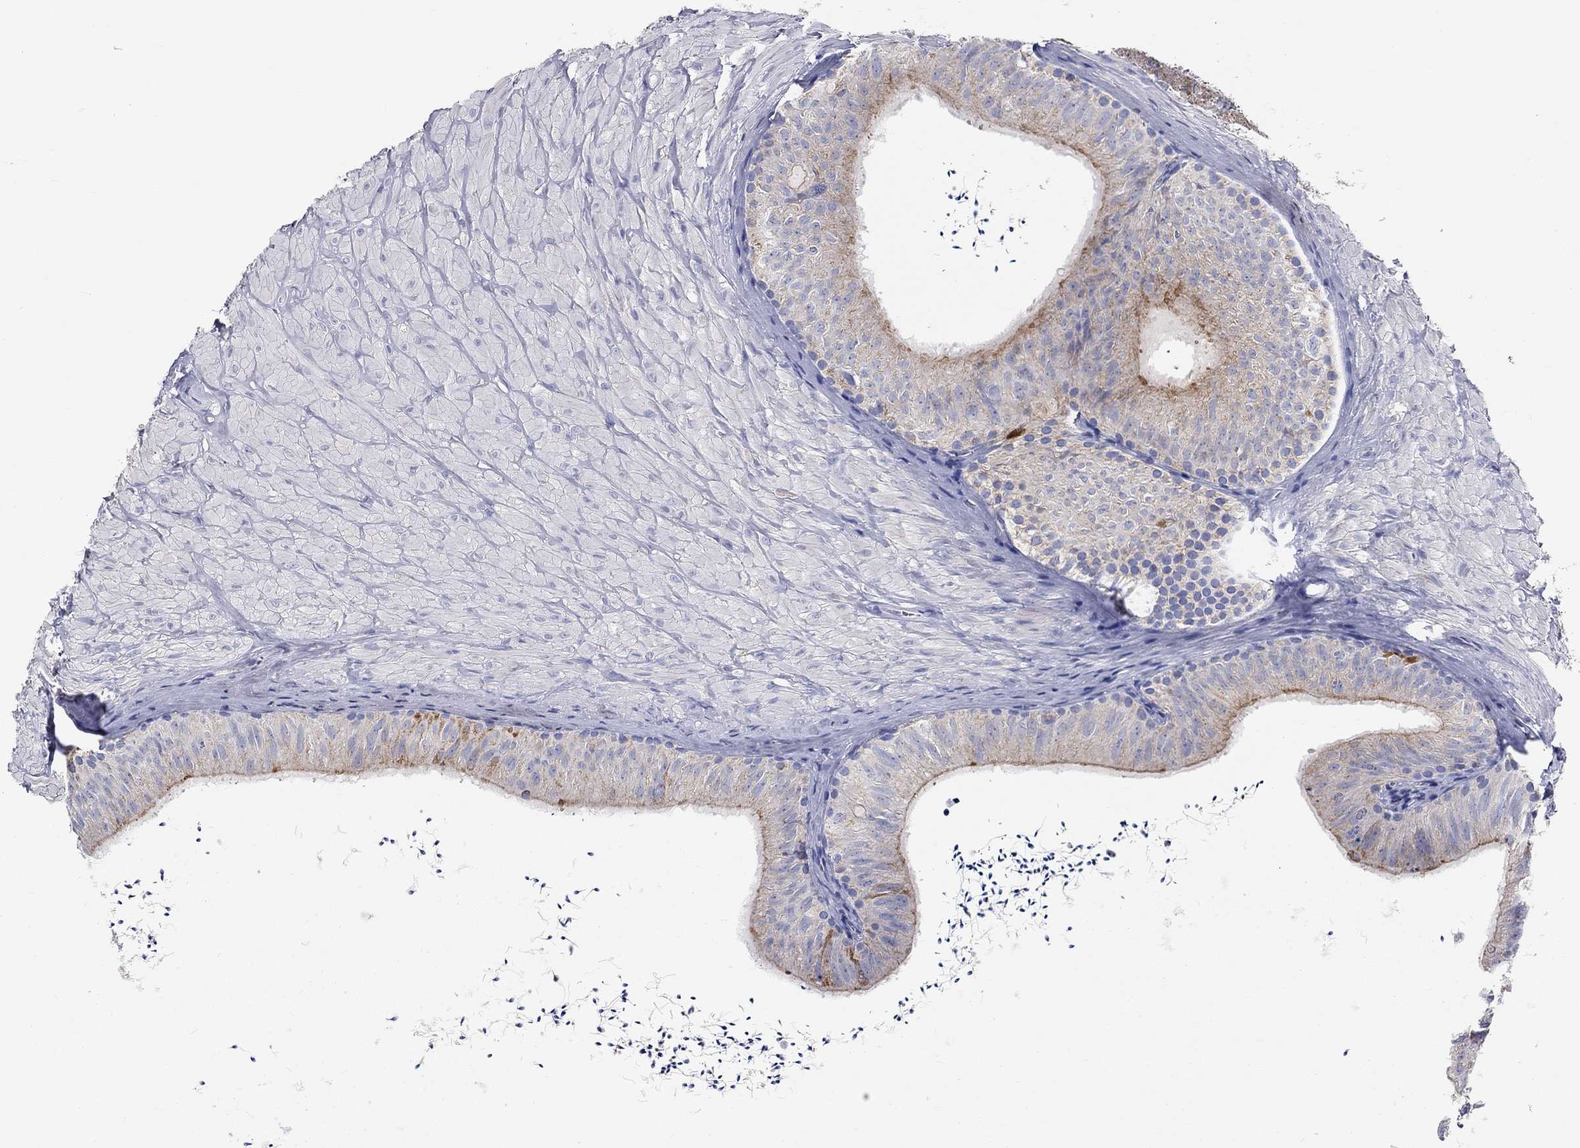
{"staining": {"intensity": "moderate", "quantity": "<25%", "location": "cytoplasmic/membranous"}, "tissue": "epididymis", "cell_type": "Glandular cells", "image_type": "normal", "snomed": [{"axis": "morphology", "description": "Normal tissue, NOS"}, {"axis": "topography", "description": "Epididymis"}], "caption": "The micrograph reveals staining of benign epididymis, revealing moderate cytoplasmic/membranous protein positivity (brown color) within glandular cells.", "gene": "RCAN1", "patient": {"sex": "male", "age": 32}}